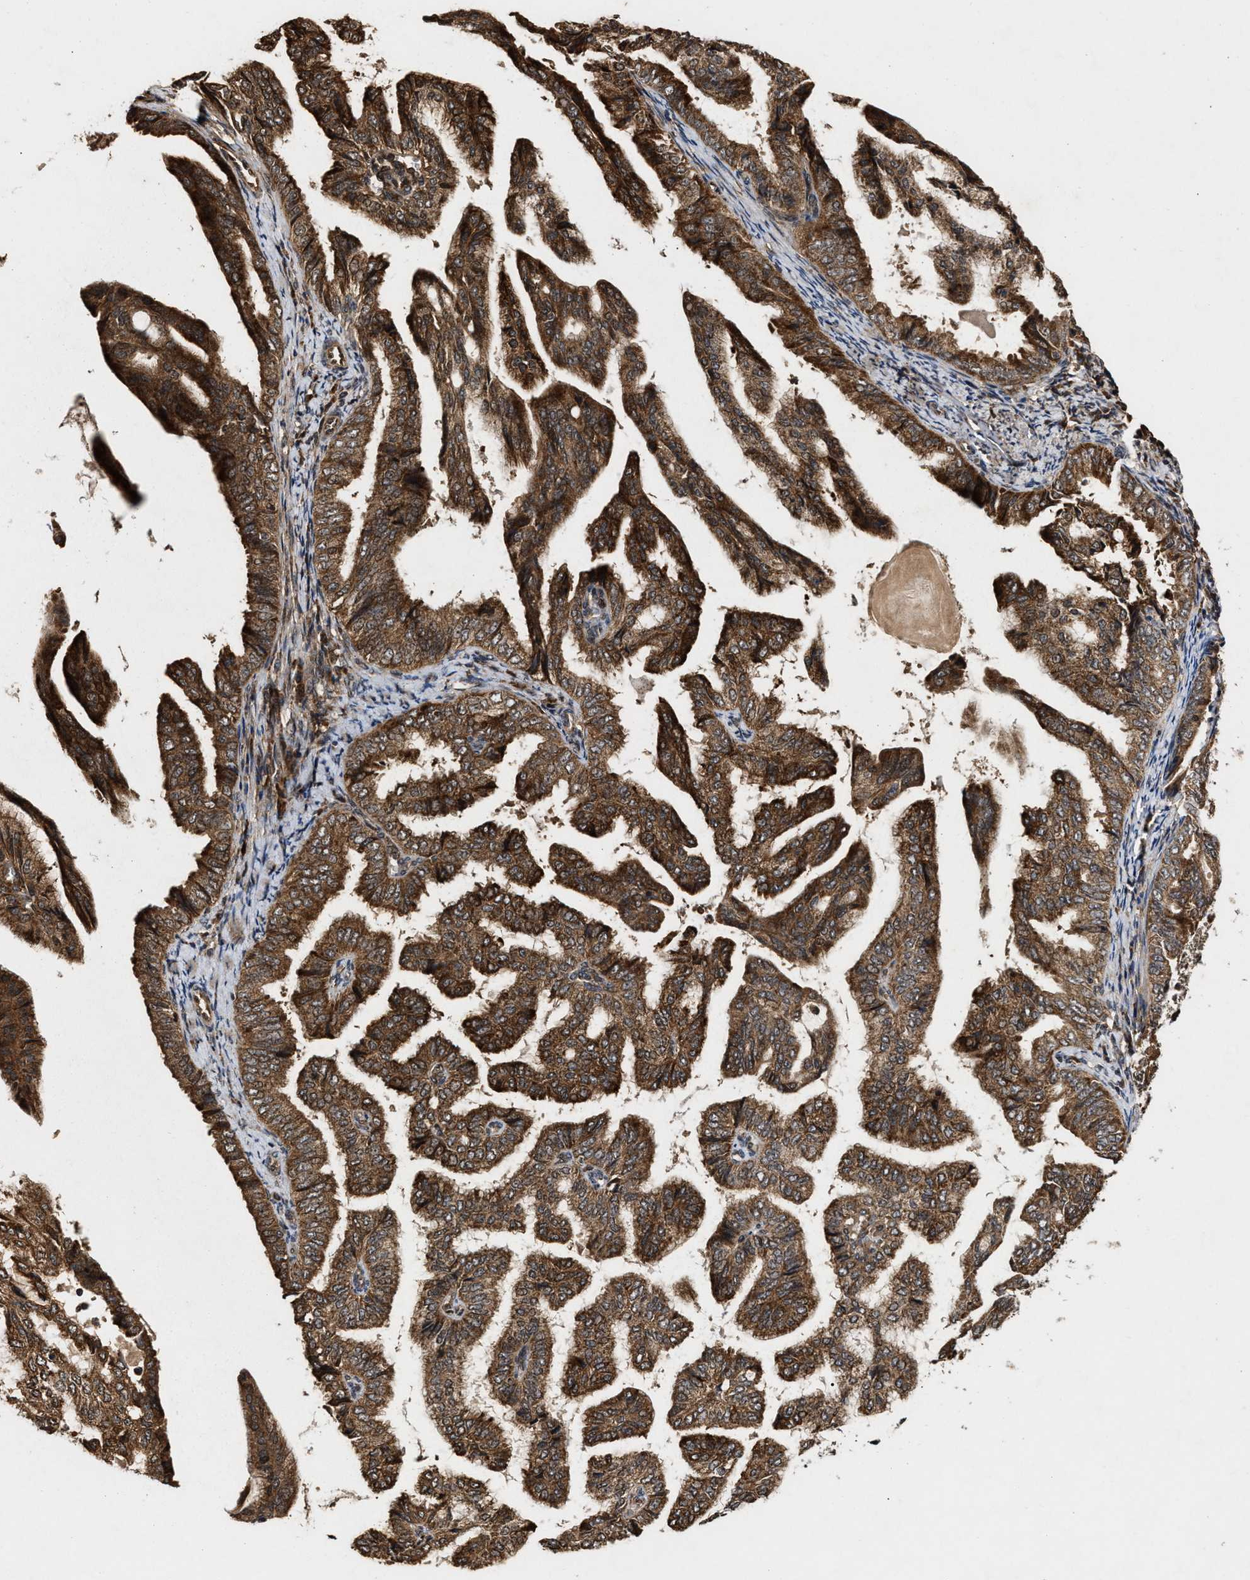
{"staining": {"intensity": "strong", "quantity": ">75%", "location": "cytoplasmic/membranous"}, "tissue": "endometrial cancer", "cell_type": "Tumor cells", "image_type": "cancer", "snomed": [{"axis": "morphology", "description": "Adenocarcinoma, NOS"}, {"axis": "topography", "description": "Endometrium"}], "caption": "Strong cytoplasmic/membranous expression is present in about >75% of tumor cells in endometrial cancer (adenocarcinoma). Nuclei are stained in blue.", "gene": "CFLAR", "patient": {"sex": "female", "age": 58}}